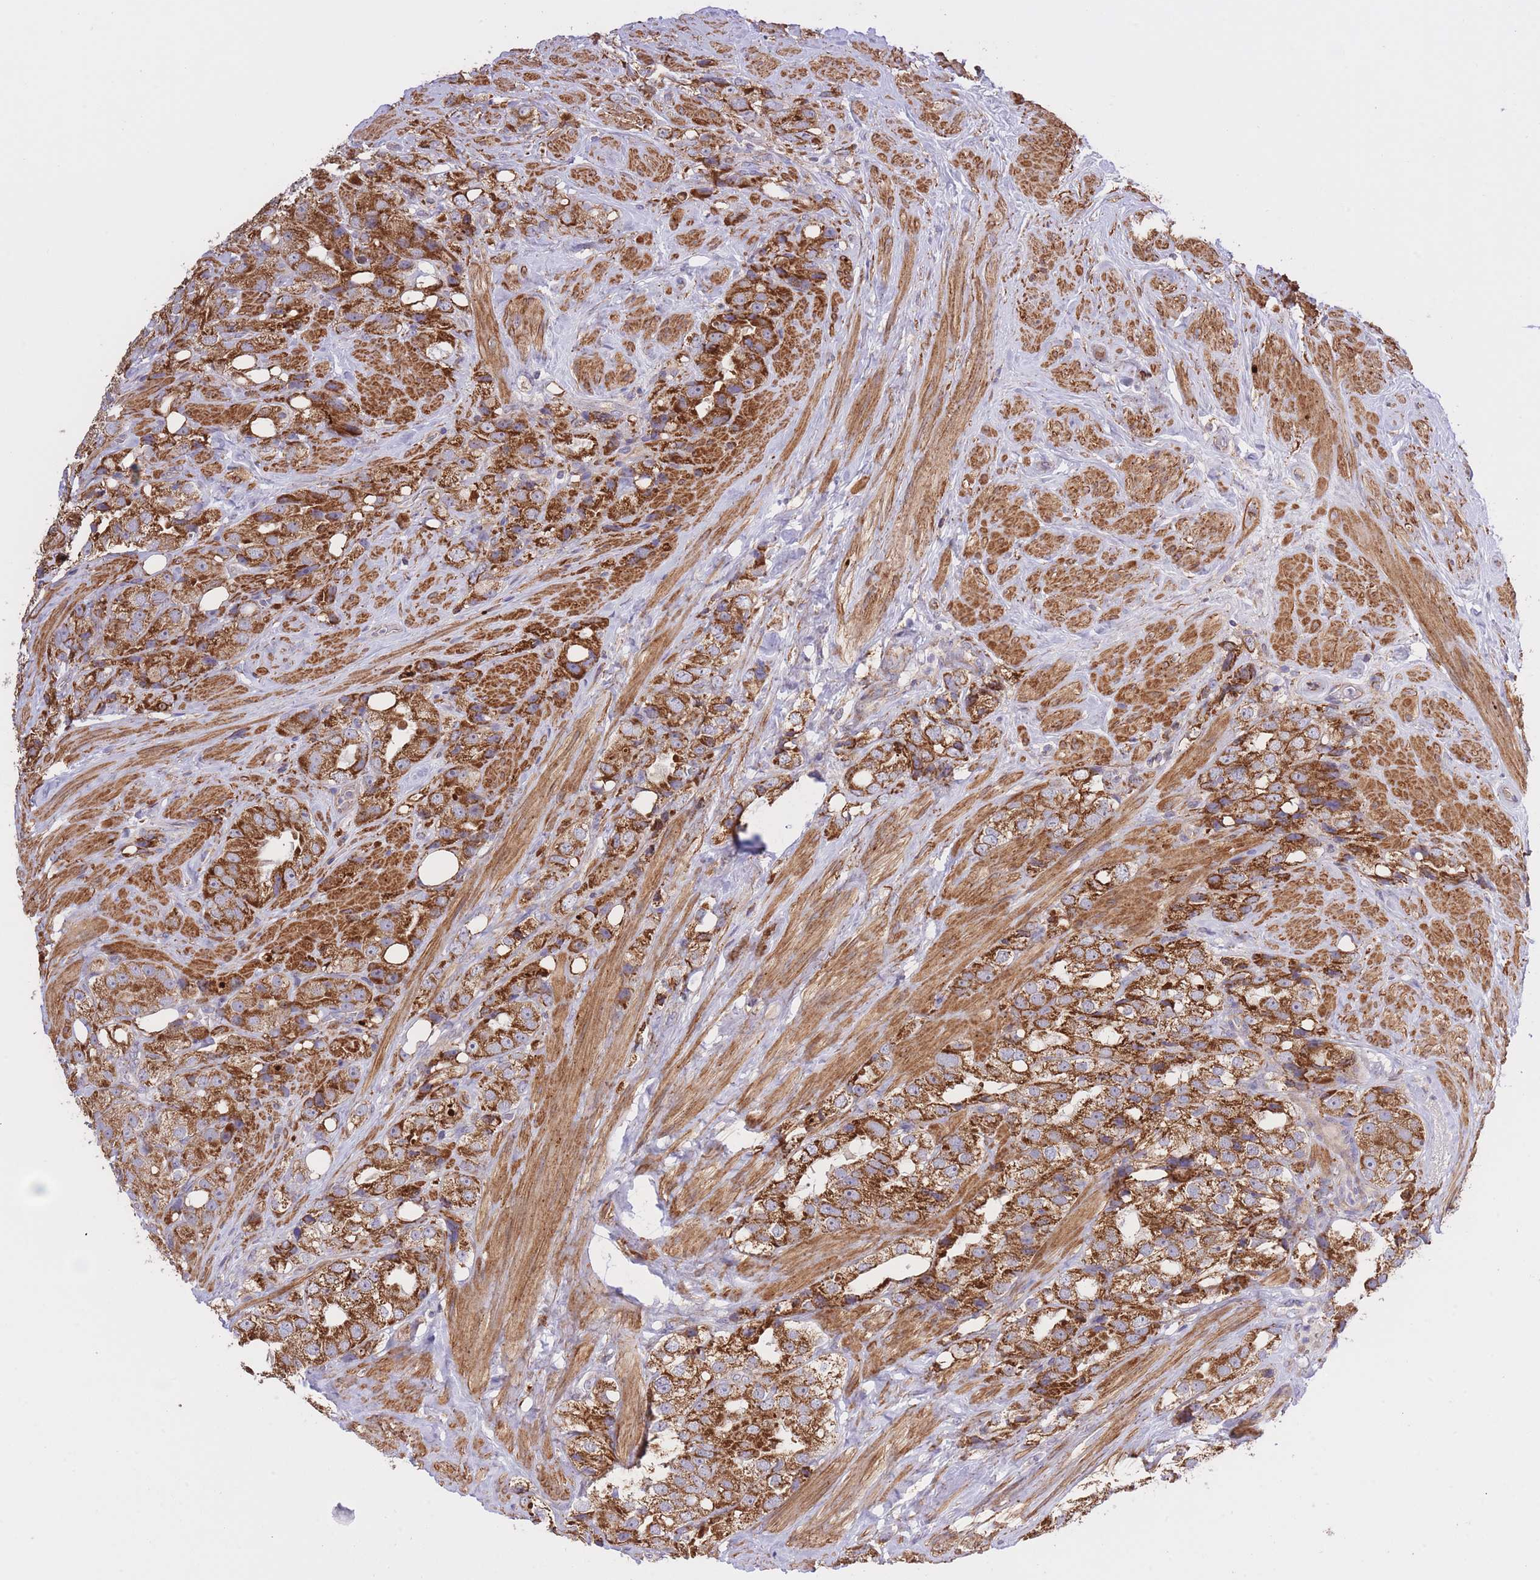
{"staining": {"intensity": "strong", "quantity": ">75%", "location": "cytoplasmic/membranous"}, "tissue": "prostate cancer", "cell_type": "Tumor cells", "image_type": "cancer", "snomed": [{"axis": "morphology", "description": "Adenocarcinoma, NOS"}, {"axis": "topography", "description": "Prostate"}], "caption": "The image demonstrates staining of prostate cancer, revealing strong cytoplasmic/membranous protein expression (brown color) within tumor cells.", "gene": "ATP13A2", "patient": {"sex": "male", "age": 79}}